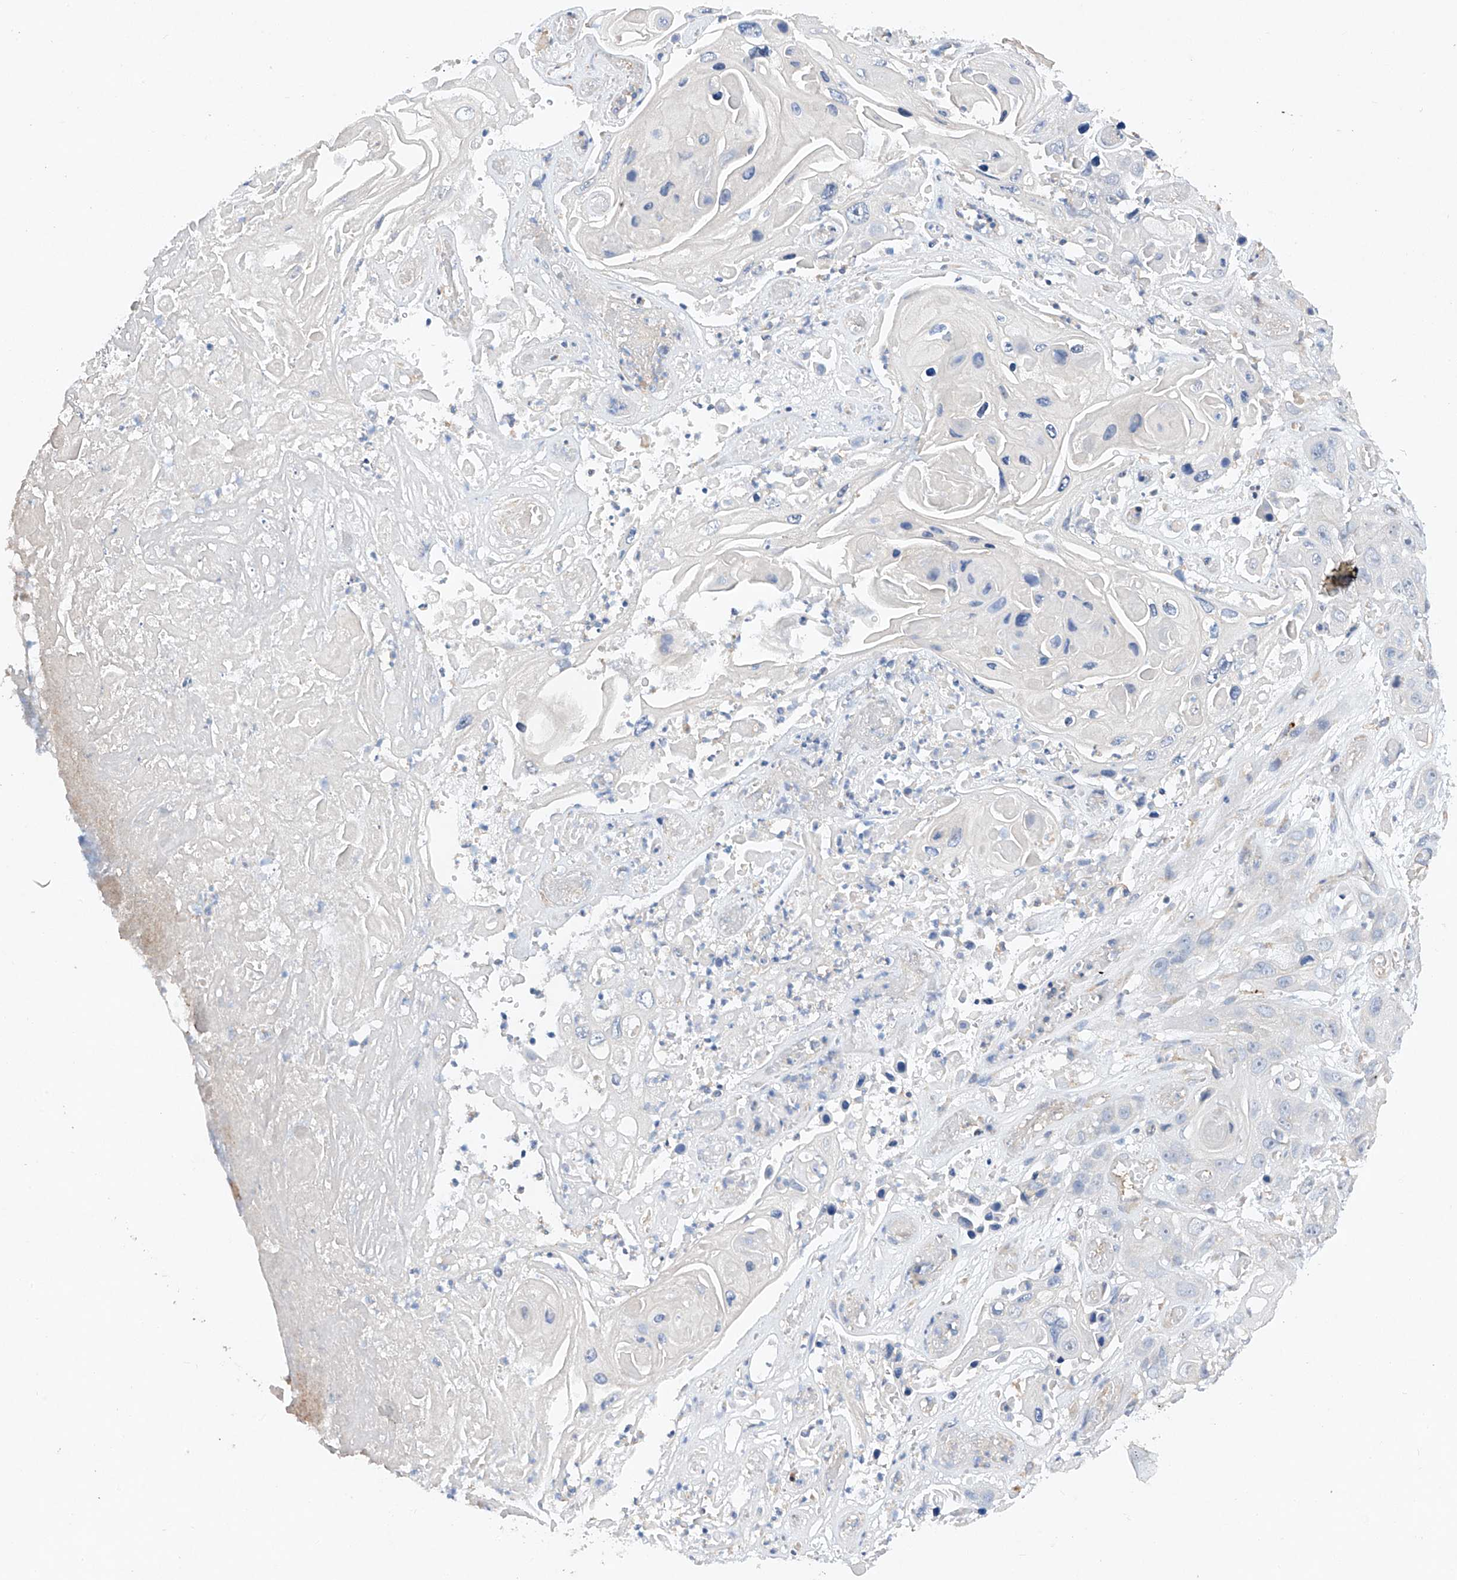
{"staining": {"intensity": "negative", "quantity": "none", "location": "none"}, "tissue": "skin cancer", "cell_type": "Tumor cells", "image_type": "cancer", "snomed": [{"axis": "morphology", "description": "Squamous cell carcinoma, NOS"}, {"axis": "topography", "description": "Skin"}], "caption": "Tumor cells show no significant staining in squamous cell carcinoma (skin).", "gene": "AMD1", "patient": {"sex": "male", "age": 55}}